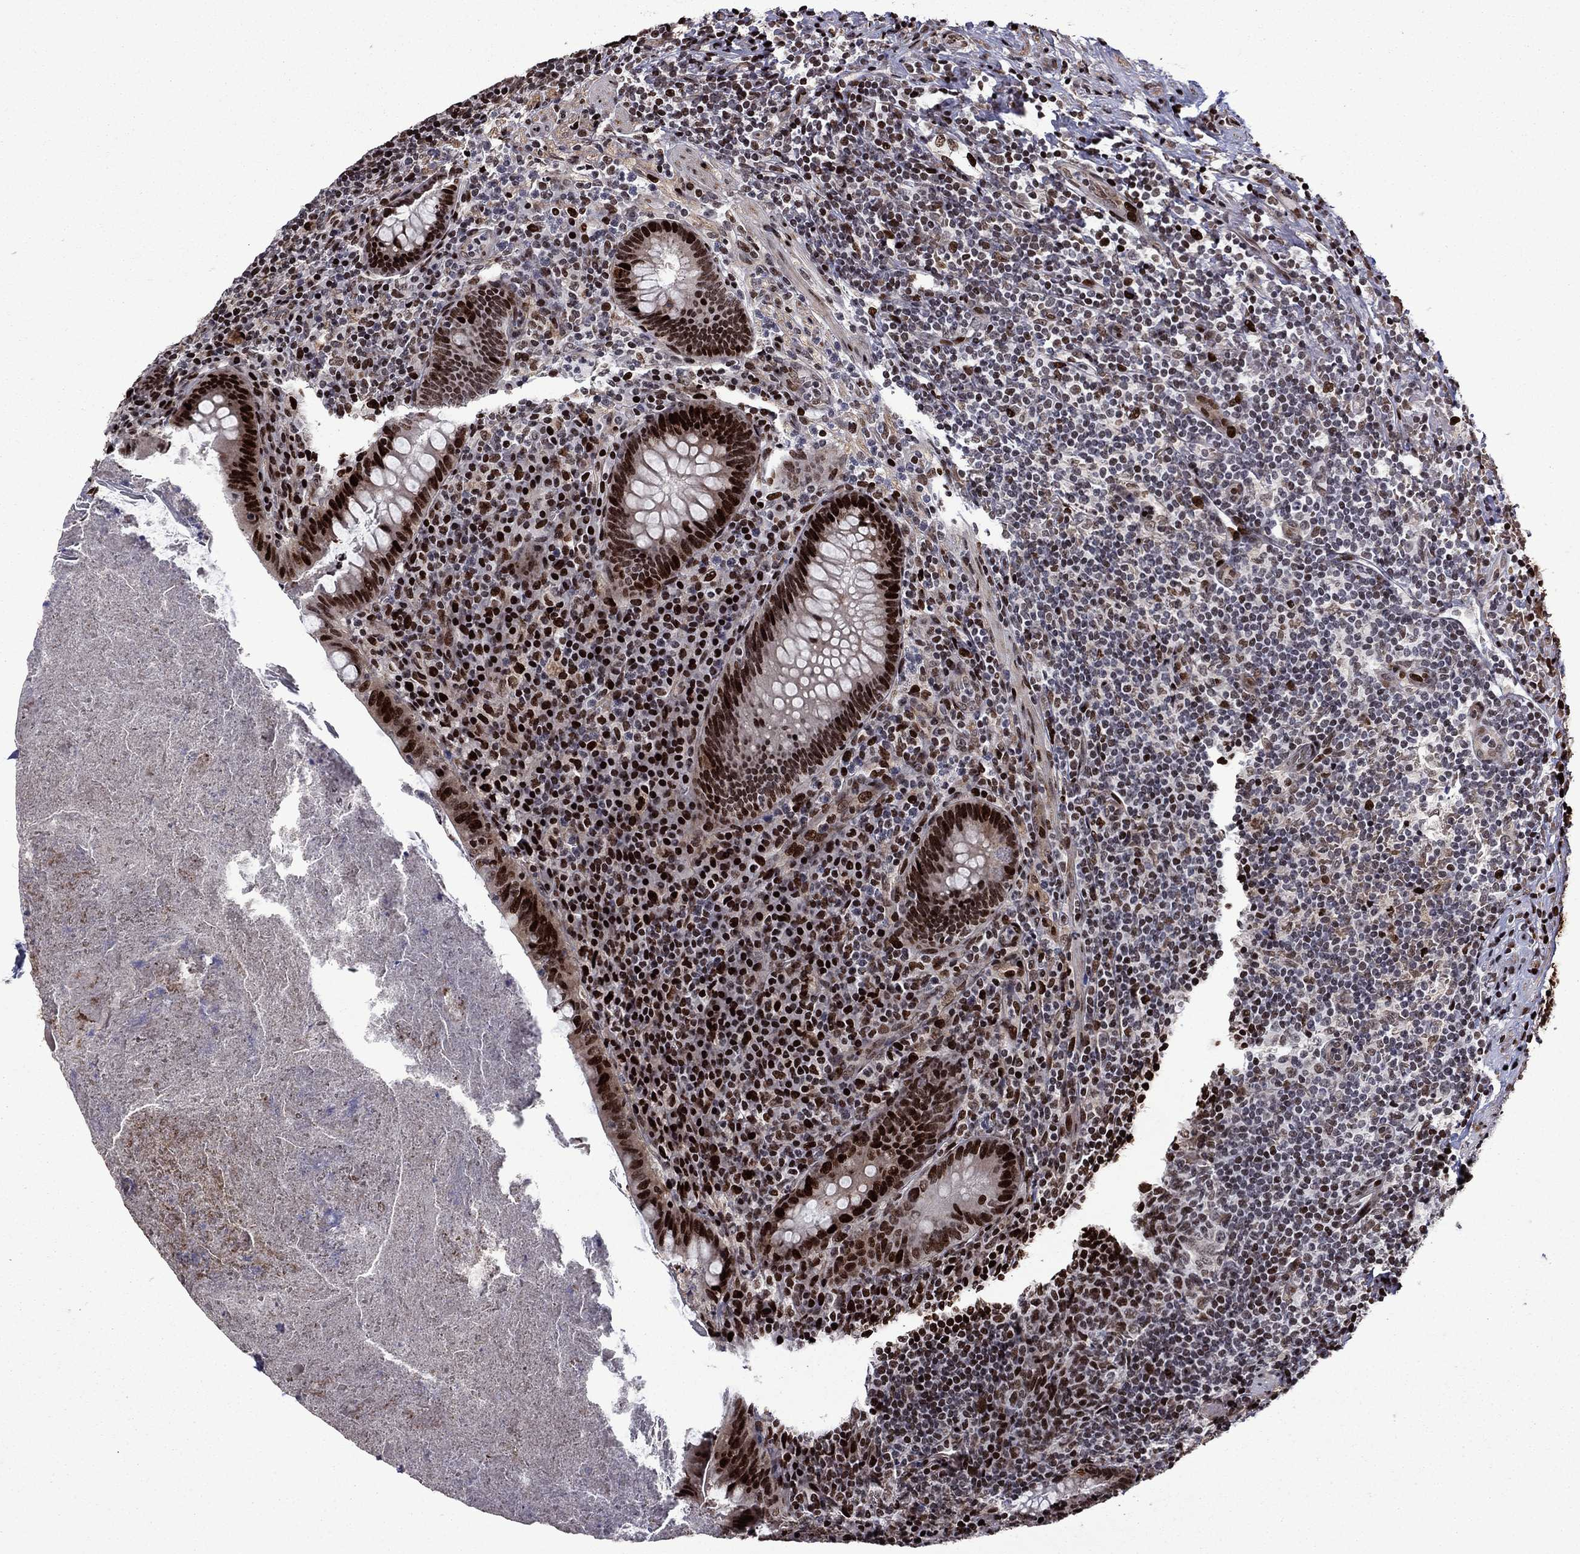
{"staining": {"intensity": "strong", "quantity": ">75%", "location": "nuclear"}, "tissue": "appendix", "cell_type": "Glandular cells", "image_type": "normal", "snomed": [{"axis": "morphology", "description": "Normal tissue, NOS"}, {"axis": "topography", "description": "Appendix"}], "caption": "Protein expression analysis of normal appendix shows strong nuclear positivity in about >75% of glandular cells.", "gene": "LIMK1", "patient": {"sex": "male", "age": 47}}